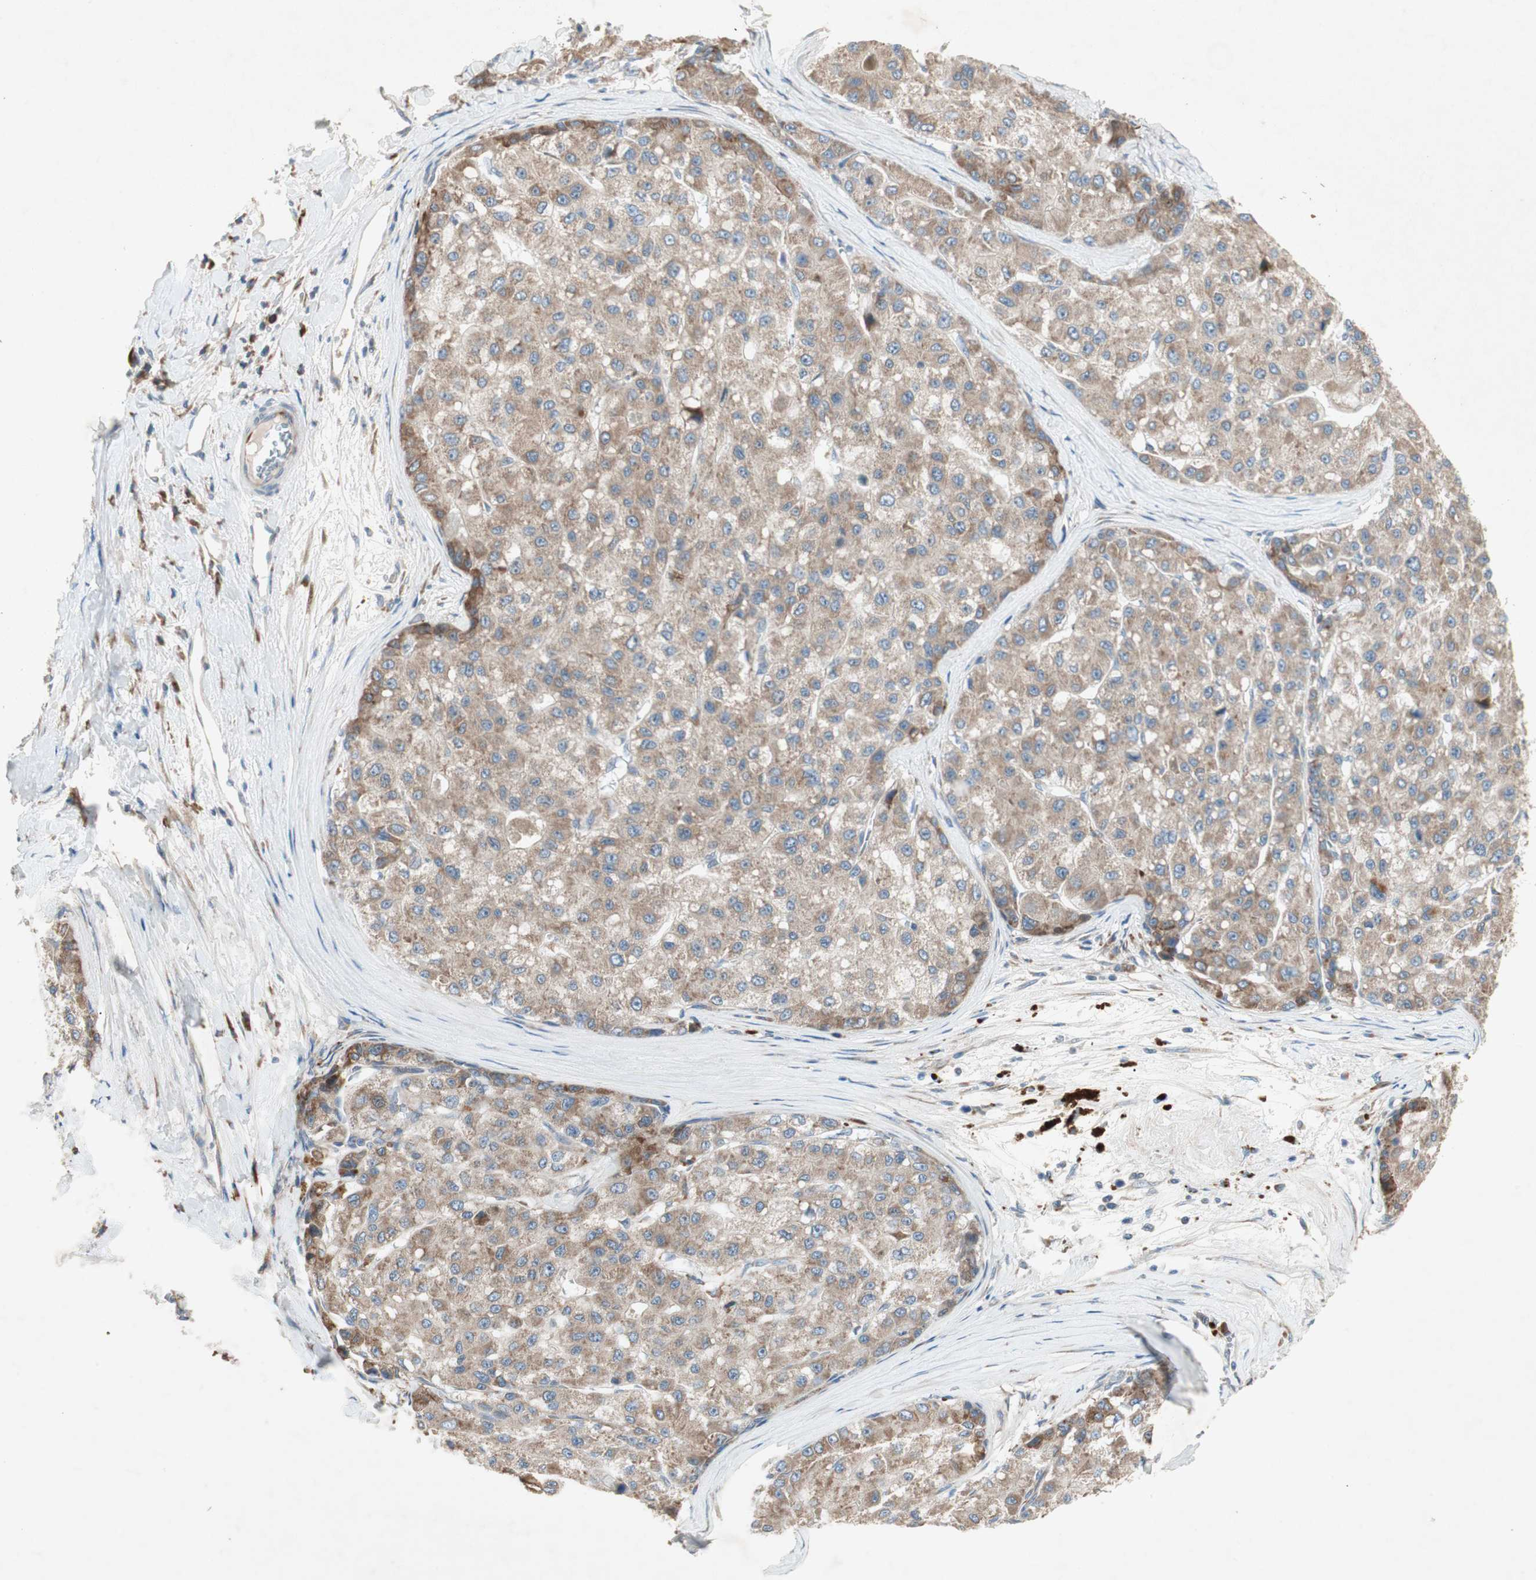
{"staining": {"intensity": "moderate", "quantity": ">75%", "location": "cytoplasmic/membranous"}, "tissue": "liver cancer", "cell_type": "Tumor cells", "image_type": "cancer", "snomed": [{"axis": "morphology", "description": "Carcinoma, Hepatocellular, NOS"}, {"axis": "topography", "description": "Liver"}], "caption": "Moderate cytoplasmic/membranous expression for a protein is present in about >75% of tumor cells of liver cancer using IHC.", "gene": "RPL23", "patient": {"sex": "male", "age": 80}}